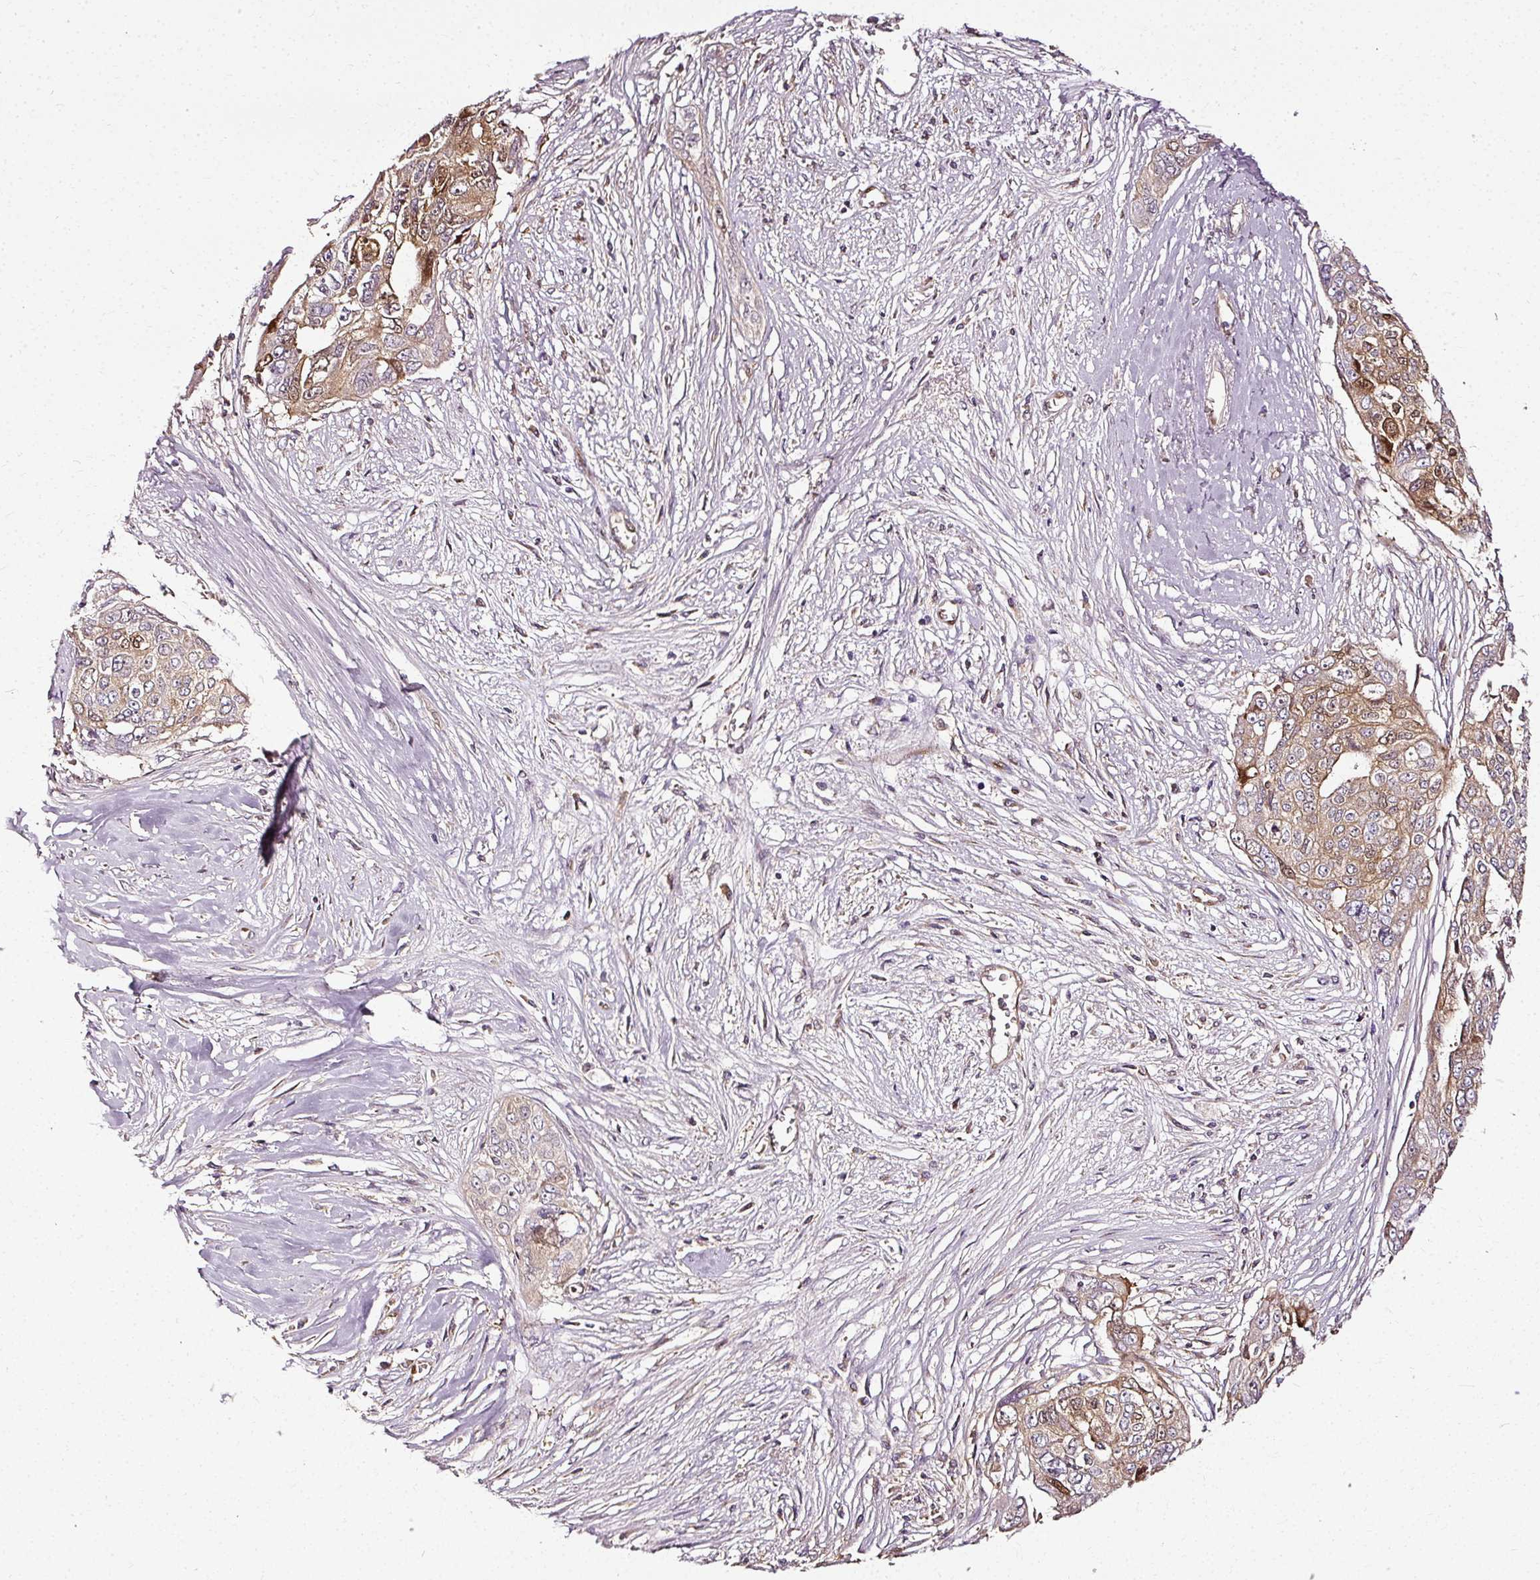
{"staining": {"intensity": "moderate", "quantity": "<25%", "location": "cytoplasmic/membranous"}, "tissue": "ovarian cancer", "cell_type": "Tumor cells", "image_type": "cancer", "snomed": [{"axis": "morphology", "description": "Carcinoma, endometroid"}, {"axis": "topography", "description": "Ovary"}], "caption": "High-magnification brightfield microscopy of endometroid carcinoma (ovarian) stained with DAB (brown) and counterstained with hematoxylin (blue). tumor cells exhibit moderate cytoplasmic/membranous staining is appreciated in about<25% of cells.", "gene": "NAPA", "patient": {"sex": "female", "age": 70}}